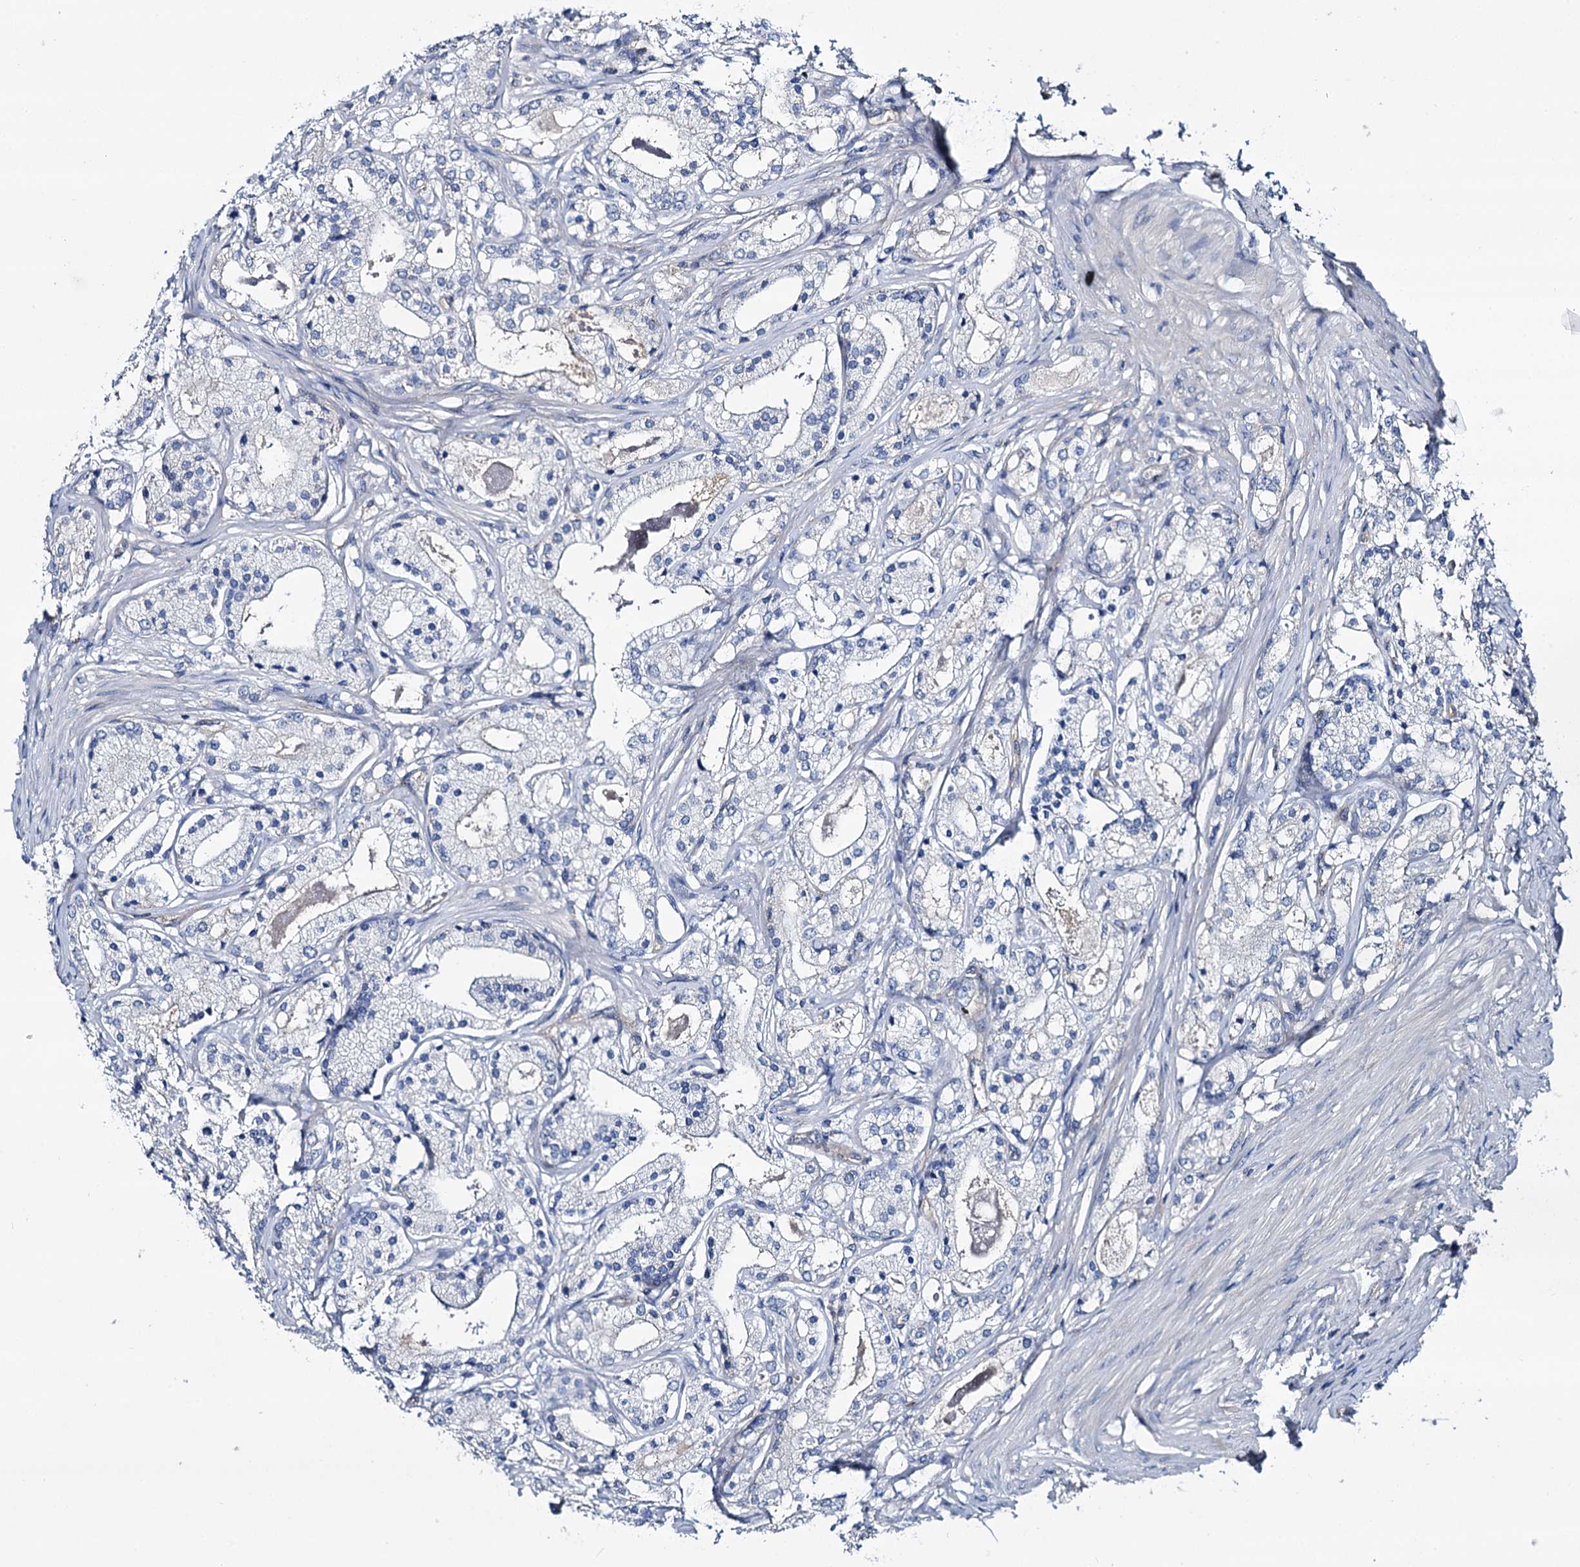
{"staining": {"intensity": "negative", "quantity": "none", "location": "none"}, "tissue": "prostate cancer", "cell_type": "Tumor cells", "image_type": "cancer", "snomed": [{"axis": "morphology", "description": "Adenocarcinoma, High grade"}, {"axis": "topography", "description": "Prostate"}], "caption": "Immunohistochemical staining of human prostate high-grade adenocarcinoma exhibits no significant positivity in tumor cells.", "gene": "STXBP1", "patient": {"sex": "male", "age": 59}}